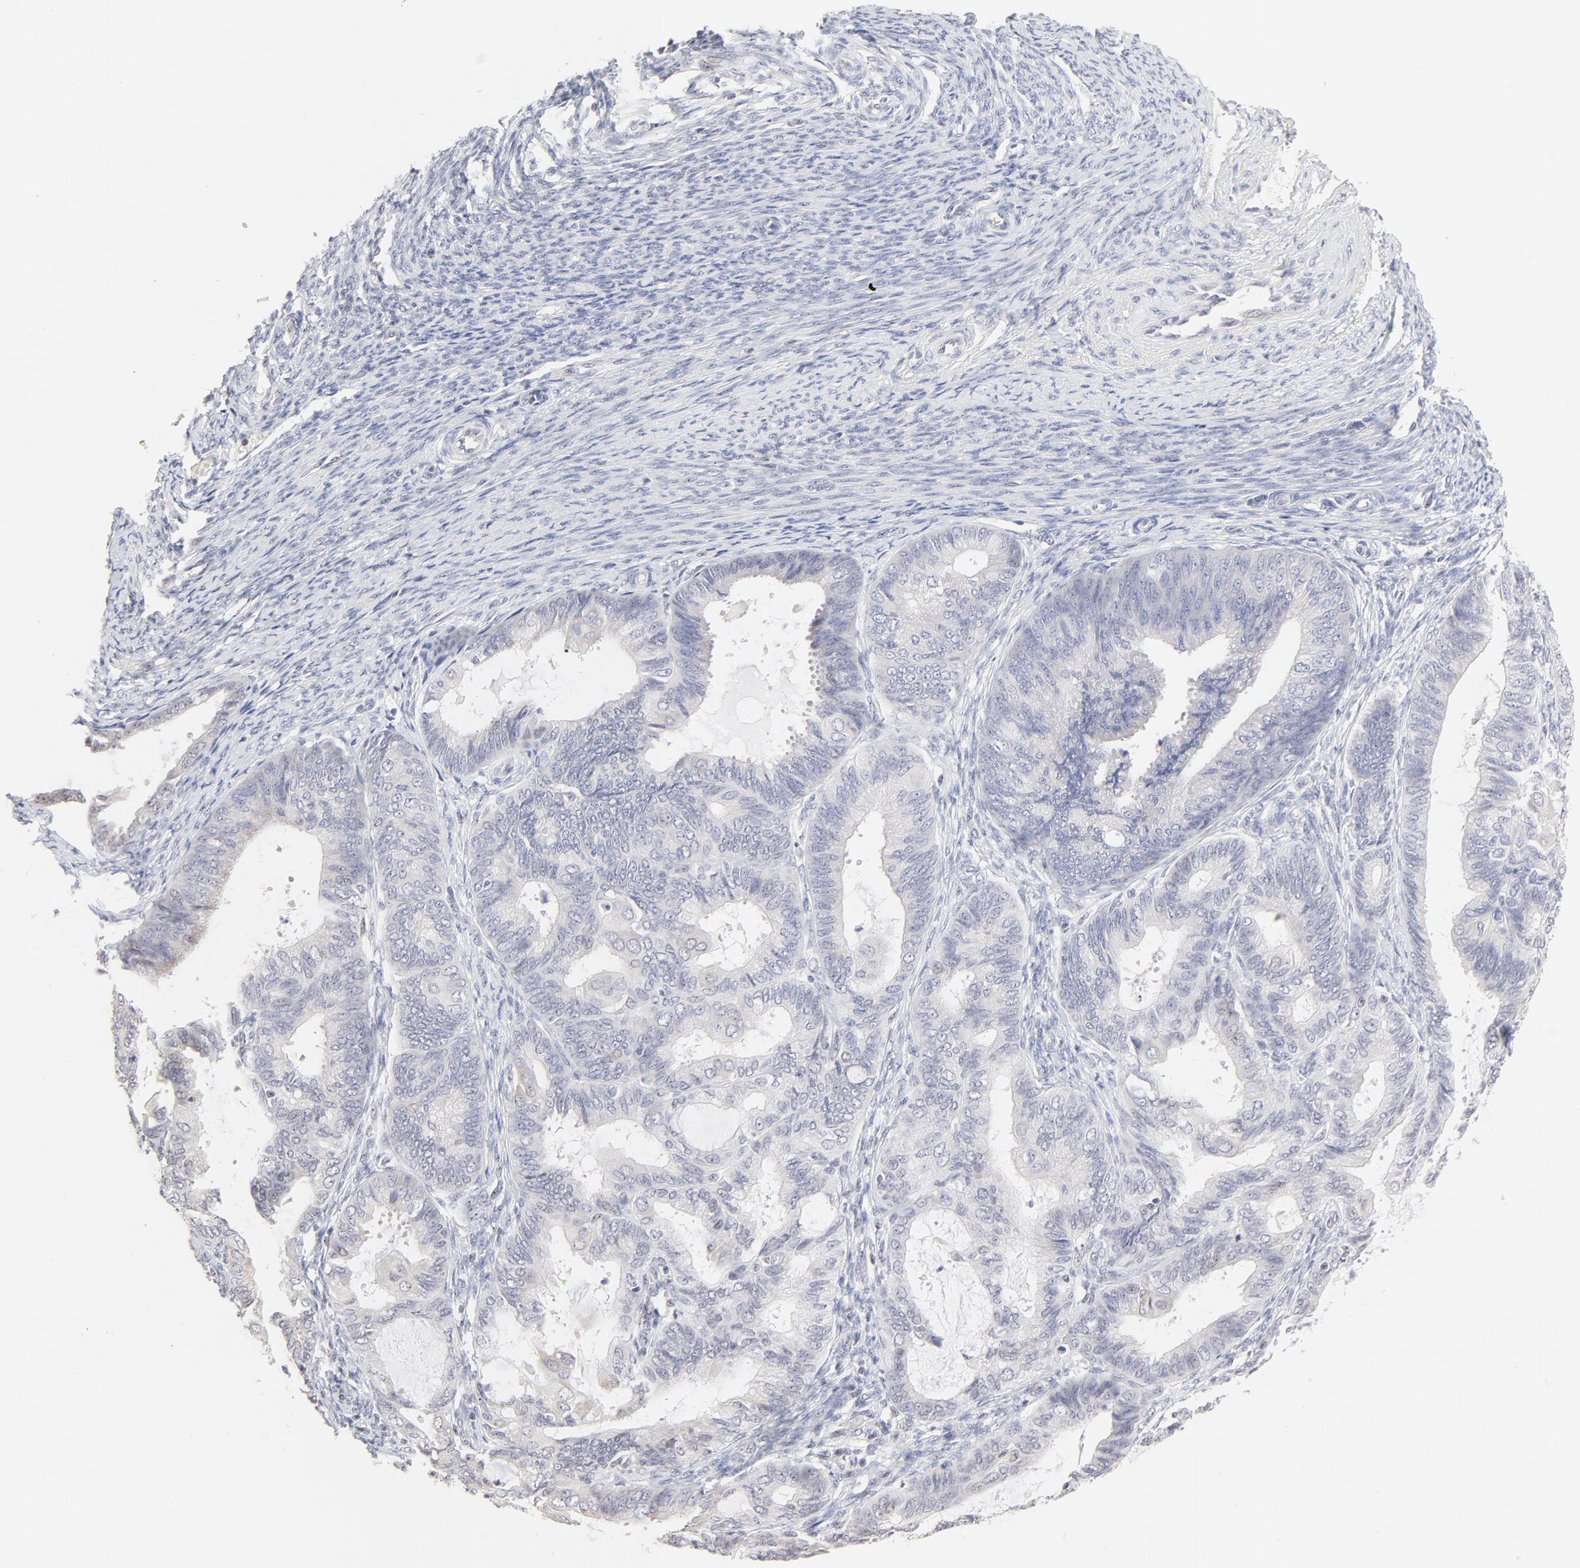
{"staining": {"intensity": "negative", "quantity": "none", "location": "none"}, "tissue": "endometrial cancer", "cell_type": "Tumor cells", "image_type": "cancer", "snomed": [{"axis": "morphology", "description": "Adenocarcinoma, NOS"}, {"axis": "topography", "description": "Endometrium"}], "caption": "This is a histopathology image of immunohistochemistry (IHC) staining of endometrial cancer (adenocarcinoma), which shows no expression in tumor cells.", "gene": "NFIL3", "patient": {"sex": "female", "age": 63}}